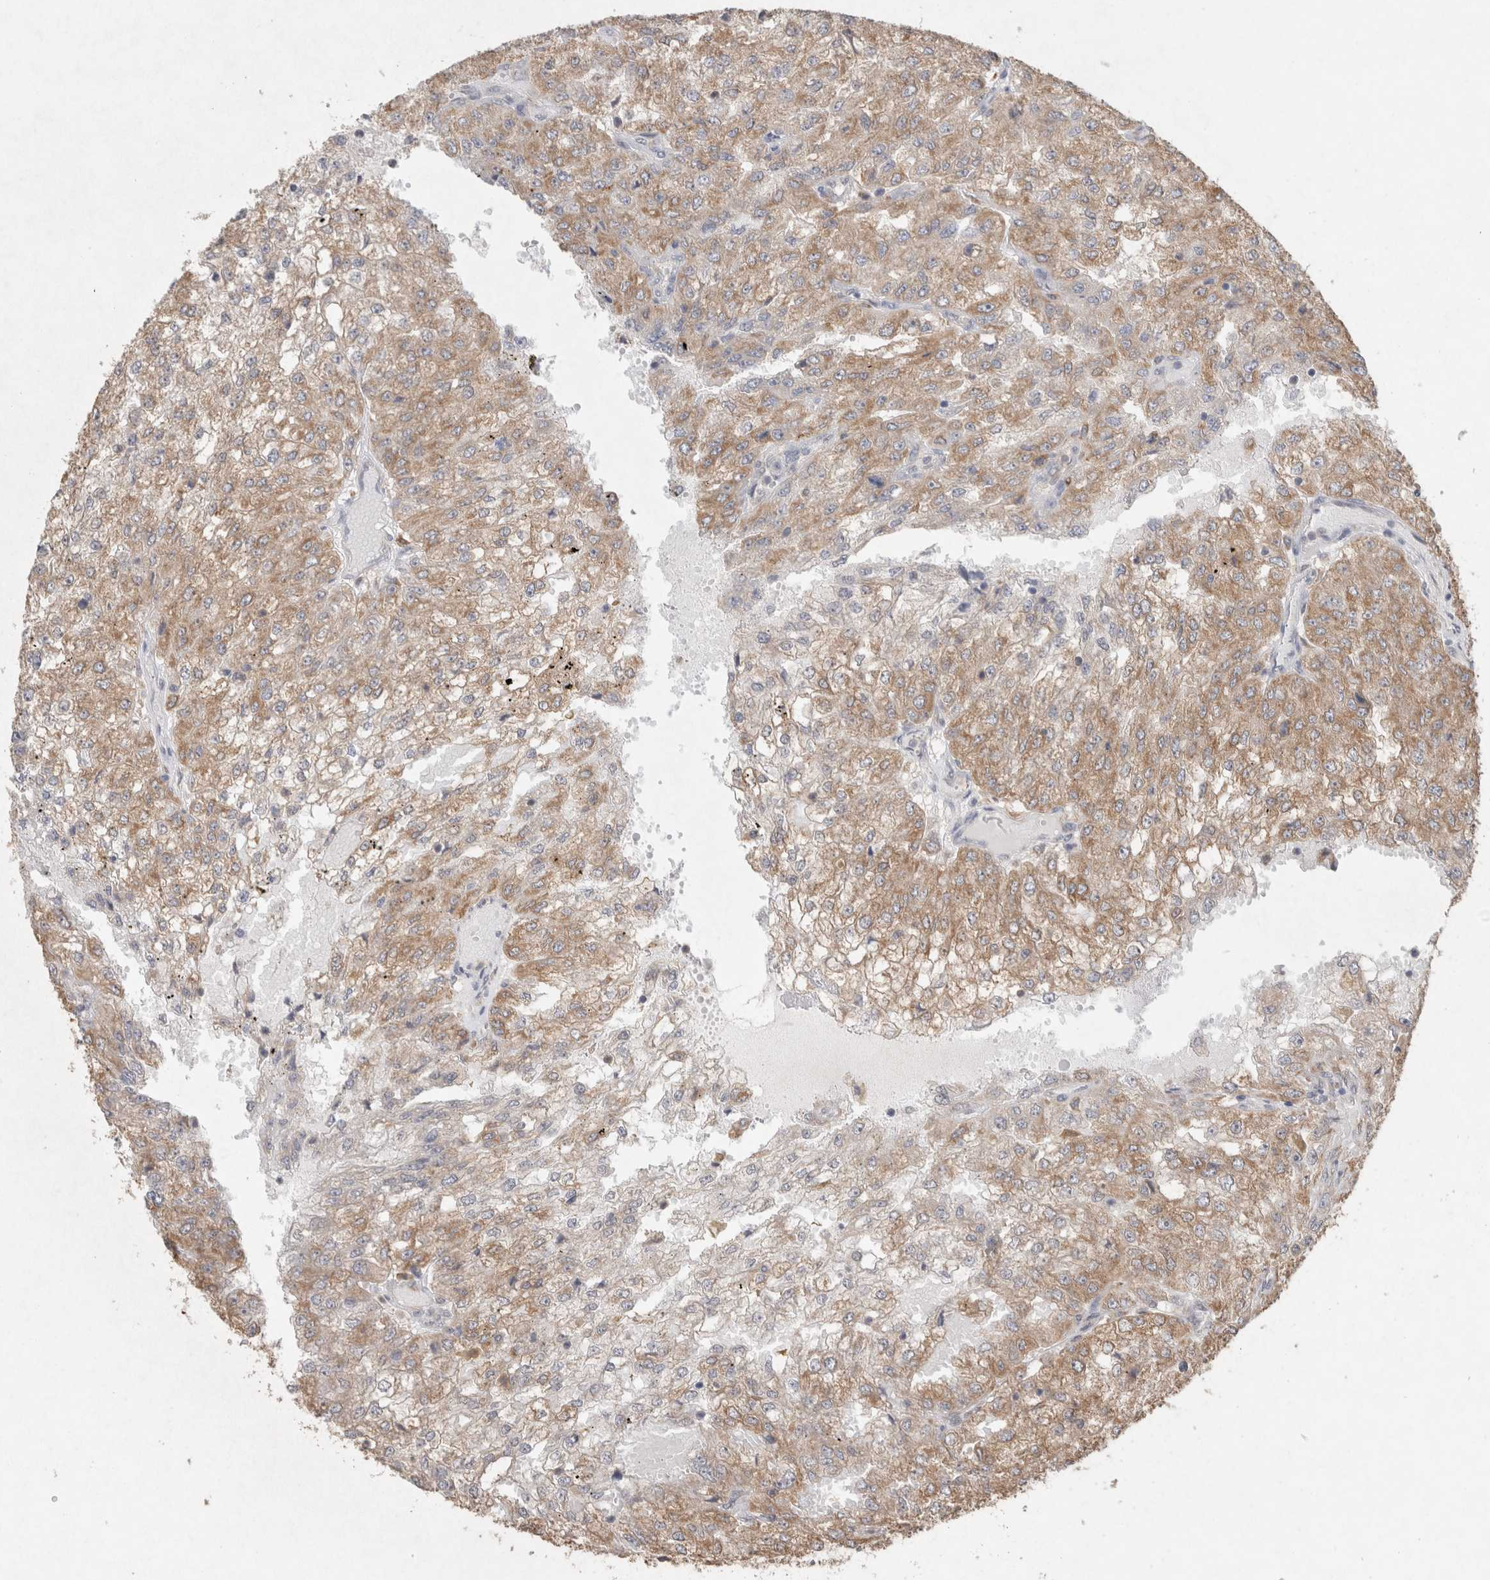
{"staining": {"intensity": "moderate", "quantity": ">75%", "location": "cytoplasmic/membranous"}, "tissue": "renal cancer", "cell_type": "Tumor cells", "image_type": "cancer", "snomed": [{"axis": "morphology", "description": "Adenocarcinoma, NOS"}, {"axis": "topography", "description": "Kidney"}], "caption": "There is medium levels of moderate cytoplasmic/membranous positivity in tumor cells of renal adenocarcinoma, as demonstrated by immunohistochemical staining (brown color).", "gene": "RAB14", "patient": {"sex": "female", "age": 54}}